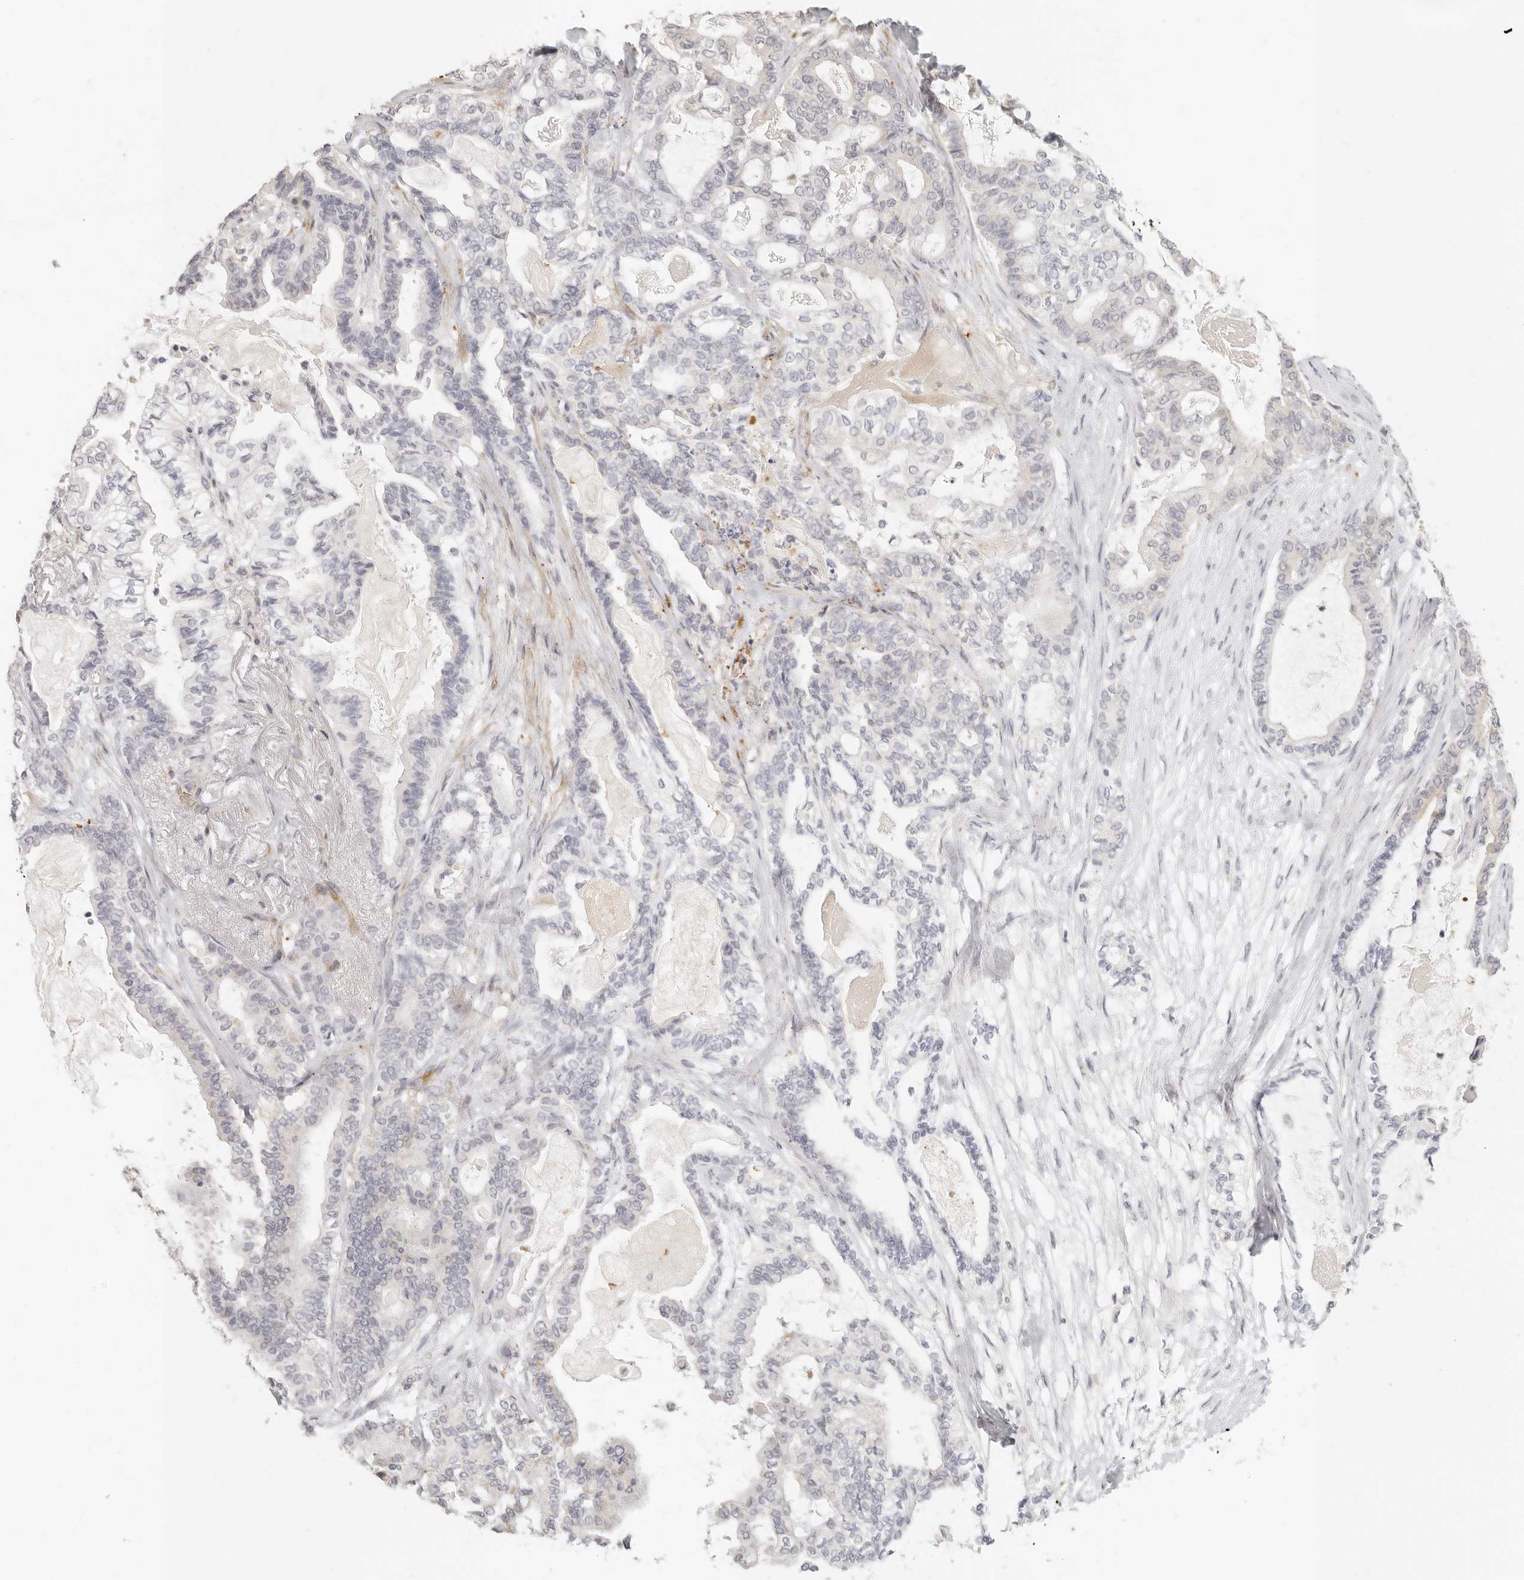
{"staining": {"intensity": "negative", "quantity": "none", "location": "none"}, "tissue": "pancreatic cancer", "cell_type": "Tumor cells", "image_type": "cancer", "snomed": [{"axis": "morphology", "description": "Adenocarcinoma, NOS"}, {"axis": "topography", "description": "Pancreas"}], "caption": "Tumor cells are negative for protein expression in human pancreatic adenocarcinoma.", "gene": "NIBAN1", "patient": {"sex": "male", "age": 63}}